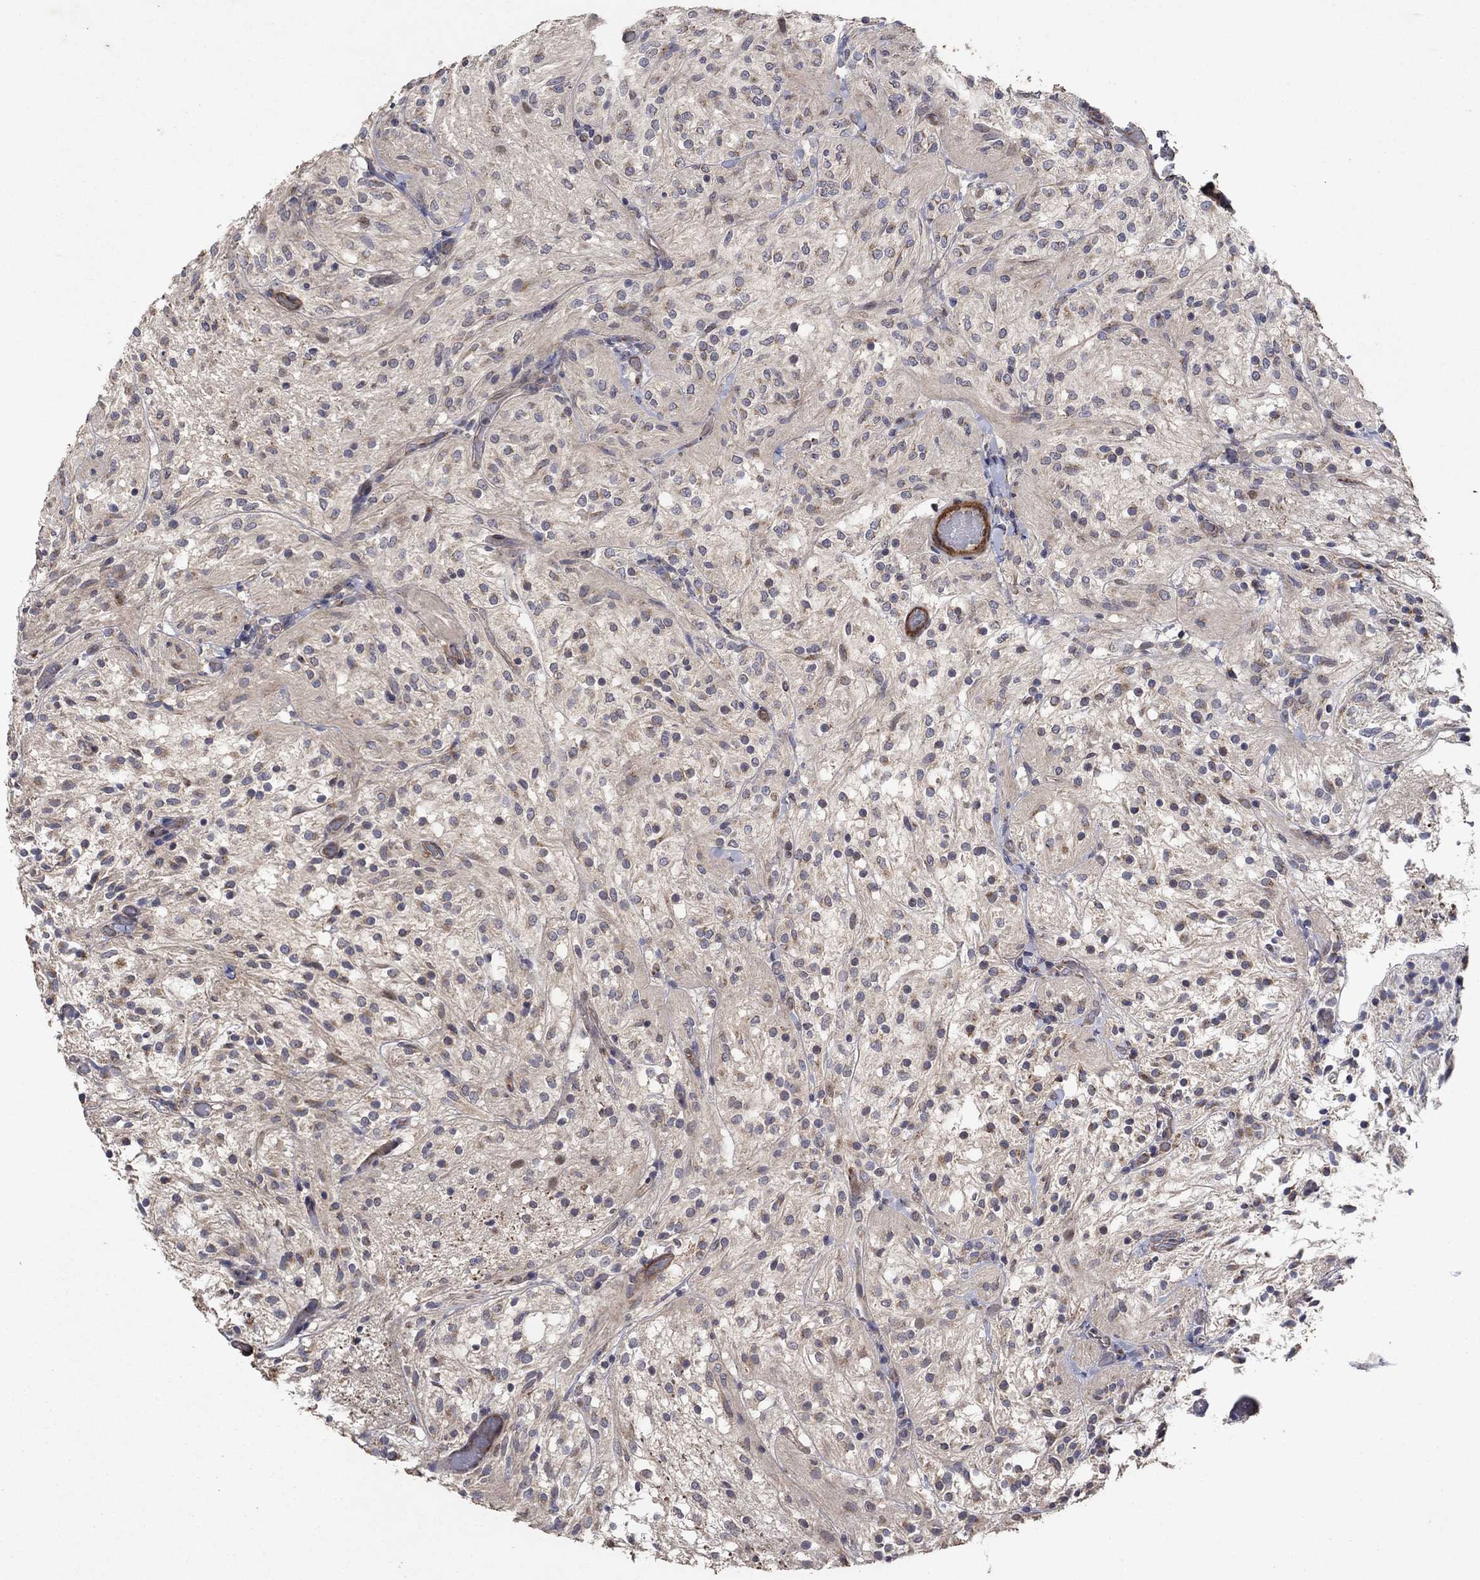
{"staining": {"intensity": "negative", "quantity": "none", "location": "none"}, "tissue": "glioma", "cell_type": "Tumor cells", "image_type": "cancer", "snomed": [{"axis": "morphology", "description": "Glioma, malignant, Low grade"}, {"axis": "topography", "description": "Brain"}], "caption": "This is a histopathology image of immunohistochemistry (IHC) staining of malignant glioma (low-grade), which shows no positivity in tumor cells. (IHC, brightfield microscopy, high magnification).", "gene": "FRG1", "patient": {"sex": "male", "age": 3}}